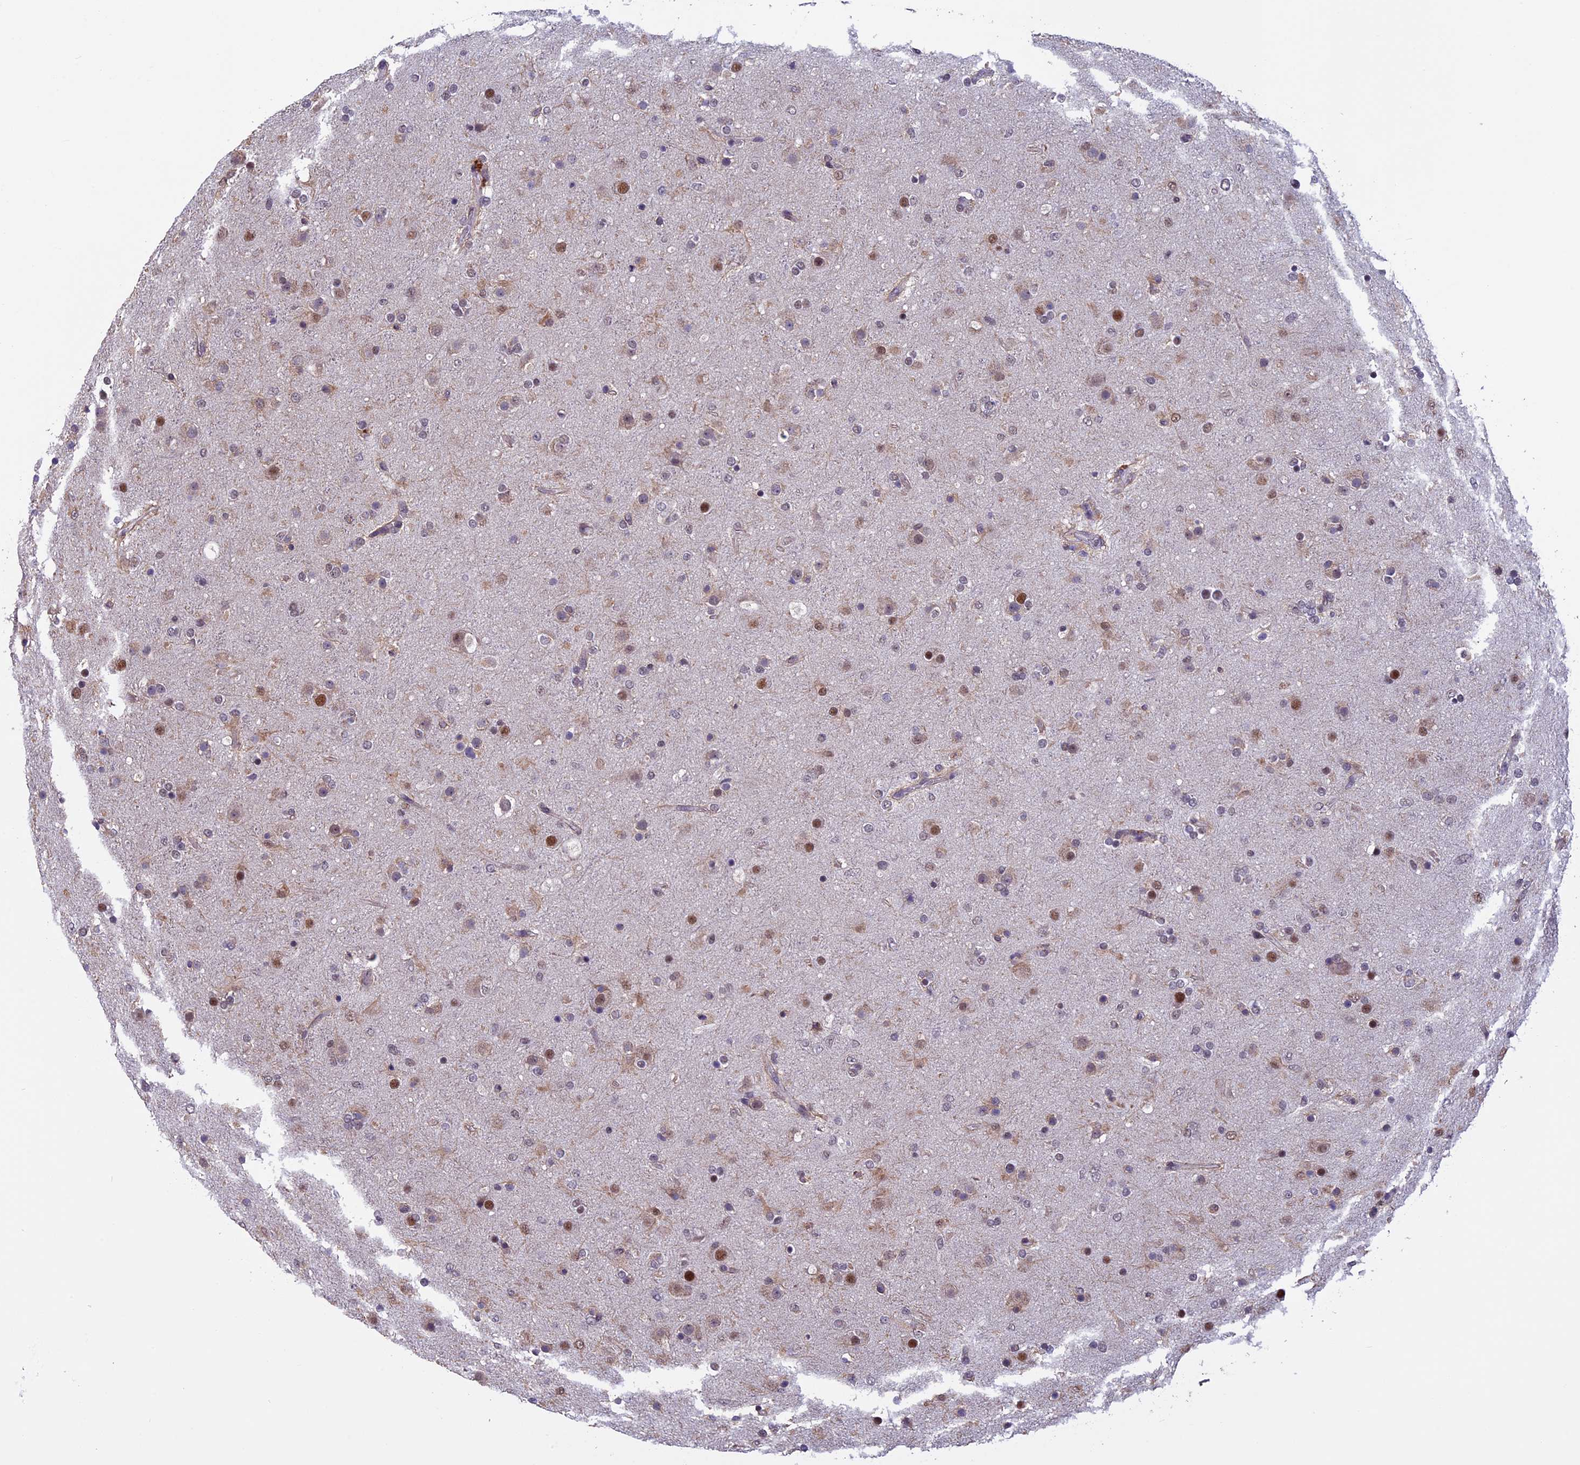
{"staining": {"intensity": "moderate", "quantity": "25%-75%", "location": "cytoplasmic/membranous,nuclear"}, "tissue": "glioma", "cell_type": "Tumor cells", "image_type": "cancer", "snomed": [{"axis": "morphology", "description": "Glioma, malignant, Low grade"}, {"axis": "topography", "description": "Brain"}], "caption": "About 25%-75% of tumor cells in human malignant glioma (low-grade) demonstrate moderate cytoplasmic/membranous and nuclear protein expression as visualized by brown immunohistochemical staining.", "gene": "RNF40", "patient": {"sex": "male", "age": 65}}